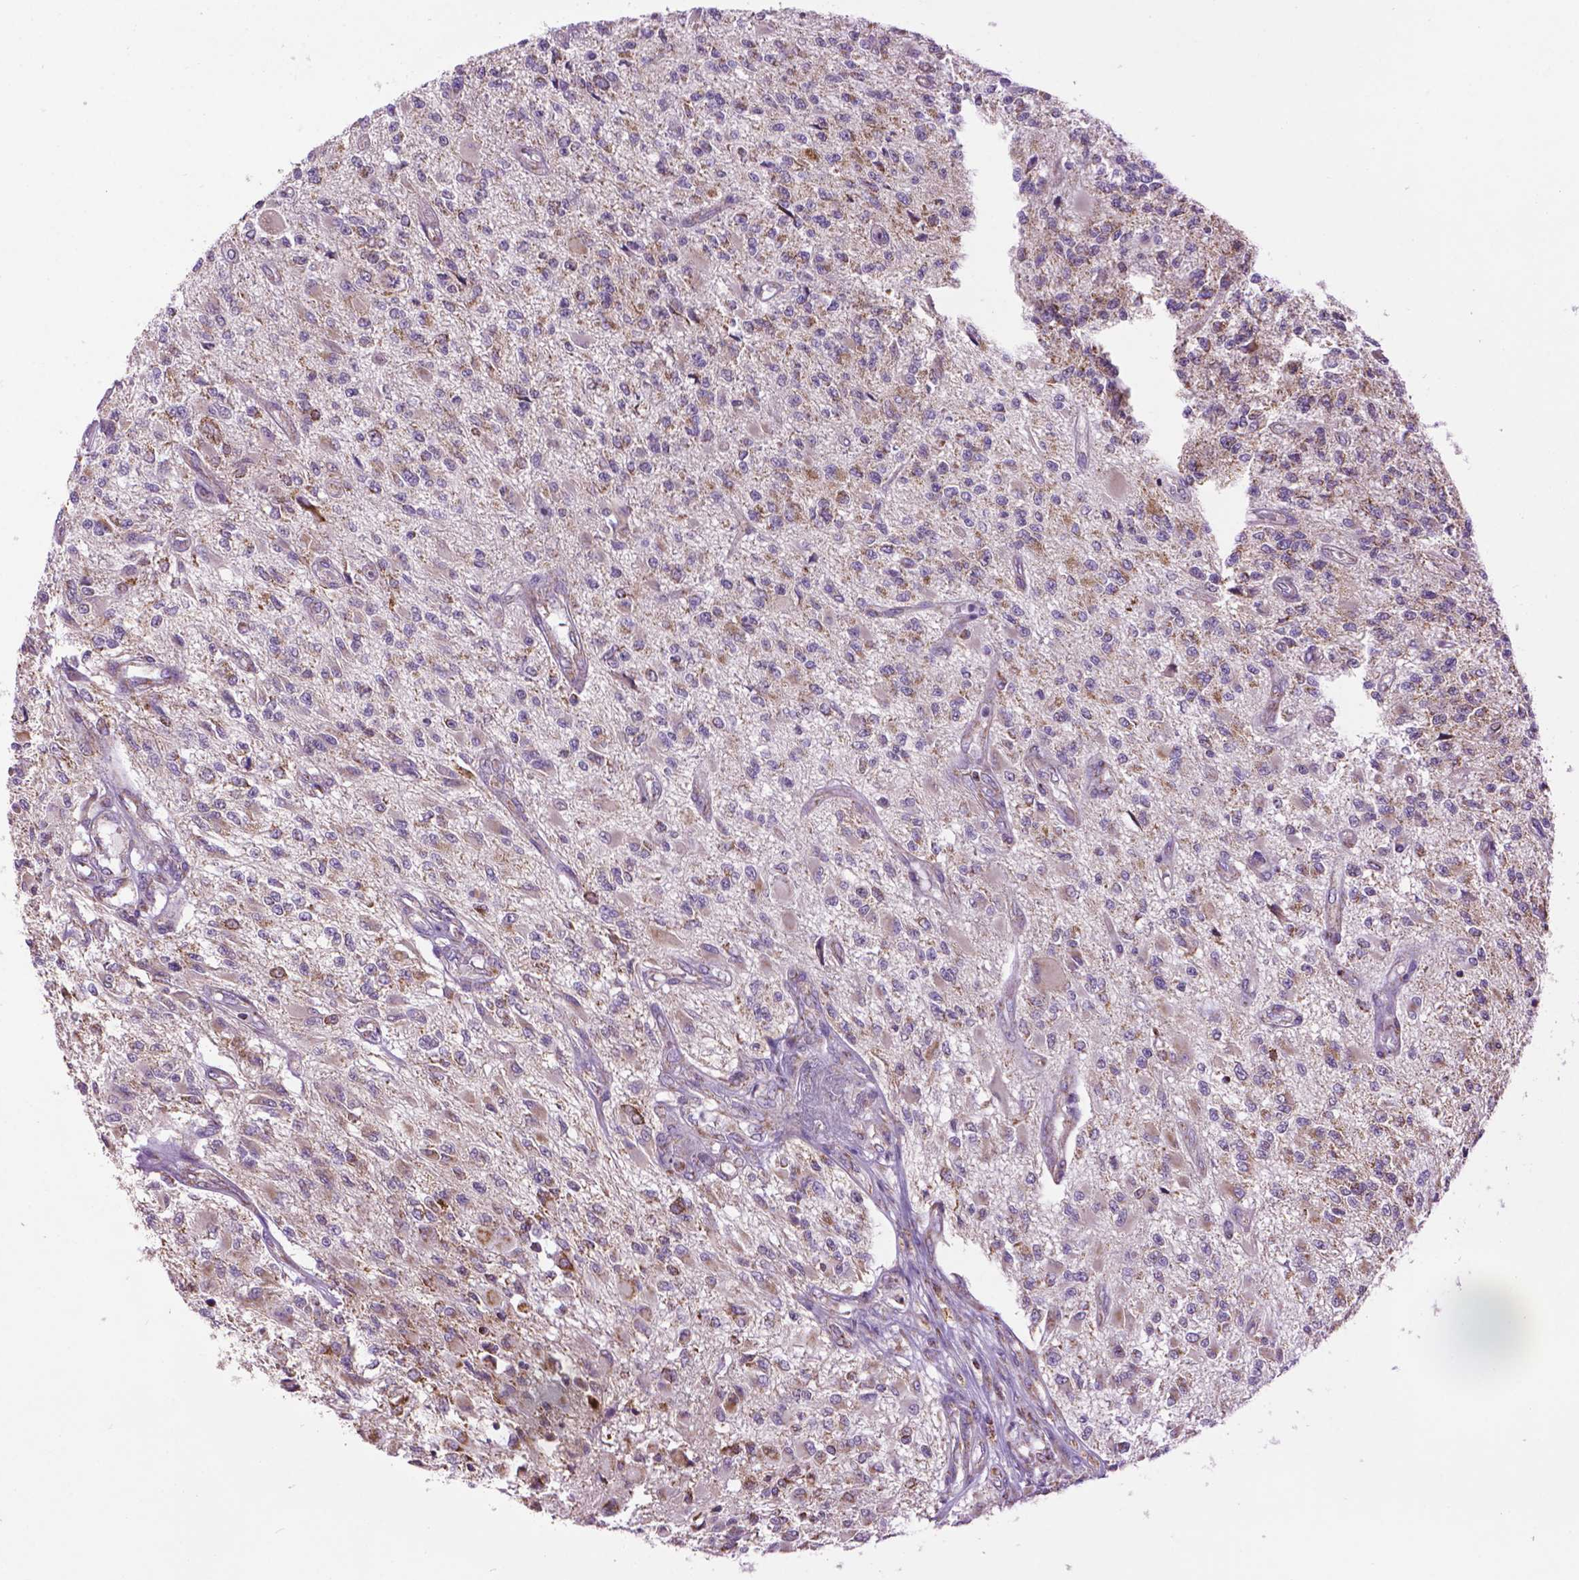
{"staining": {"intensity": "weak", "quantity": "<25%", "location": "cytoplasmic/membranous"}, "tissue": "glioma", "cell_type": "Tumor cells", "image_type": "cancer", "snomed": [{"axis": "morphology", "description": "Glioma, malignant, High grade"}, {"axis": "topography", "description": "Brain"}], "caption": "The IHC micrograph has no significant positivity in tumor cells of glioma tissue.", "gene": "PYCR3", "patient": {"sex": "female", "age": 63}}